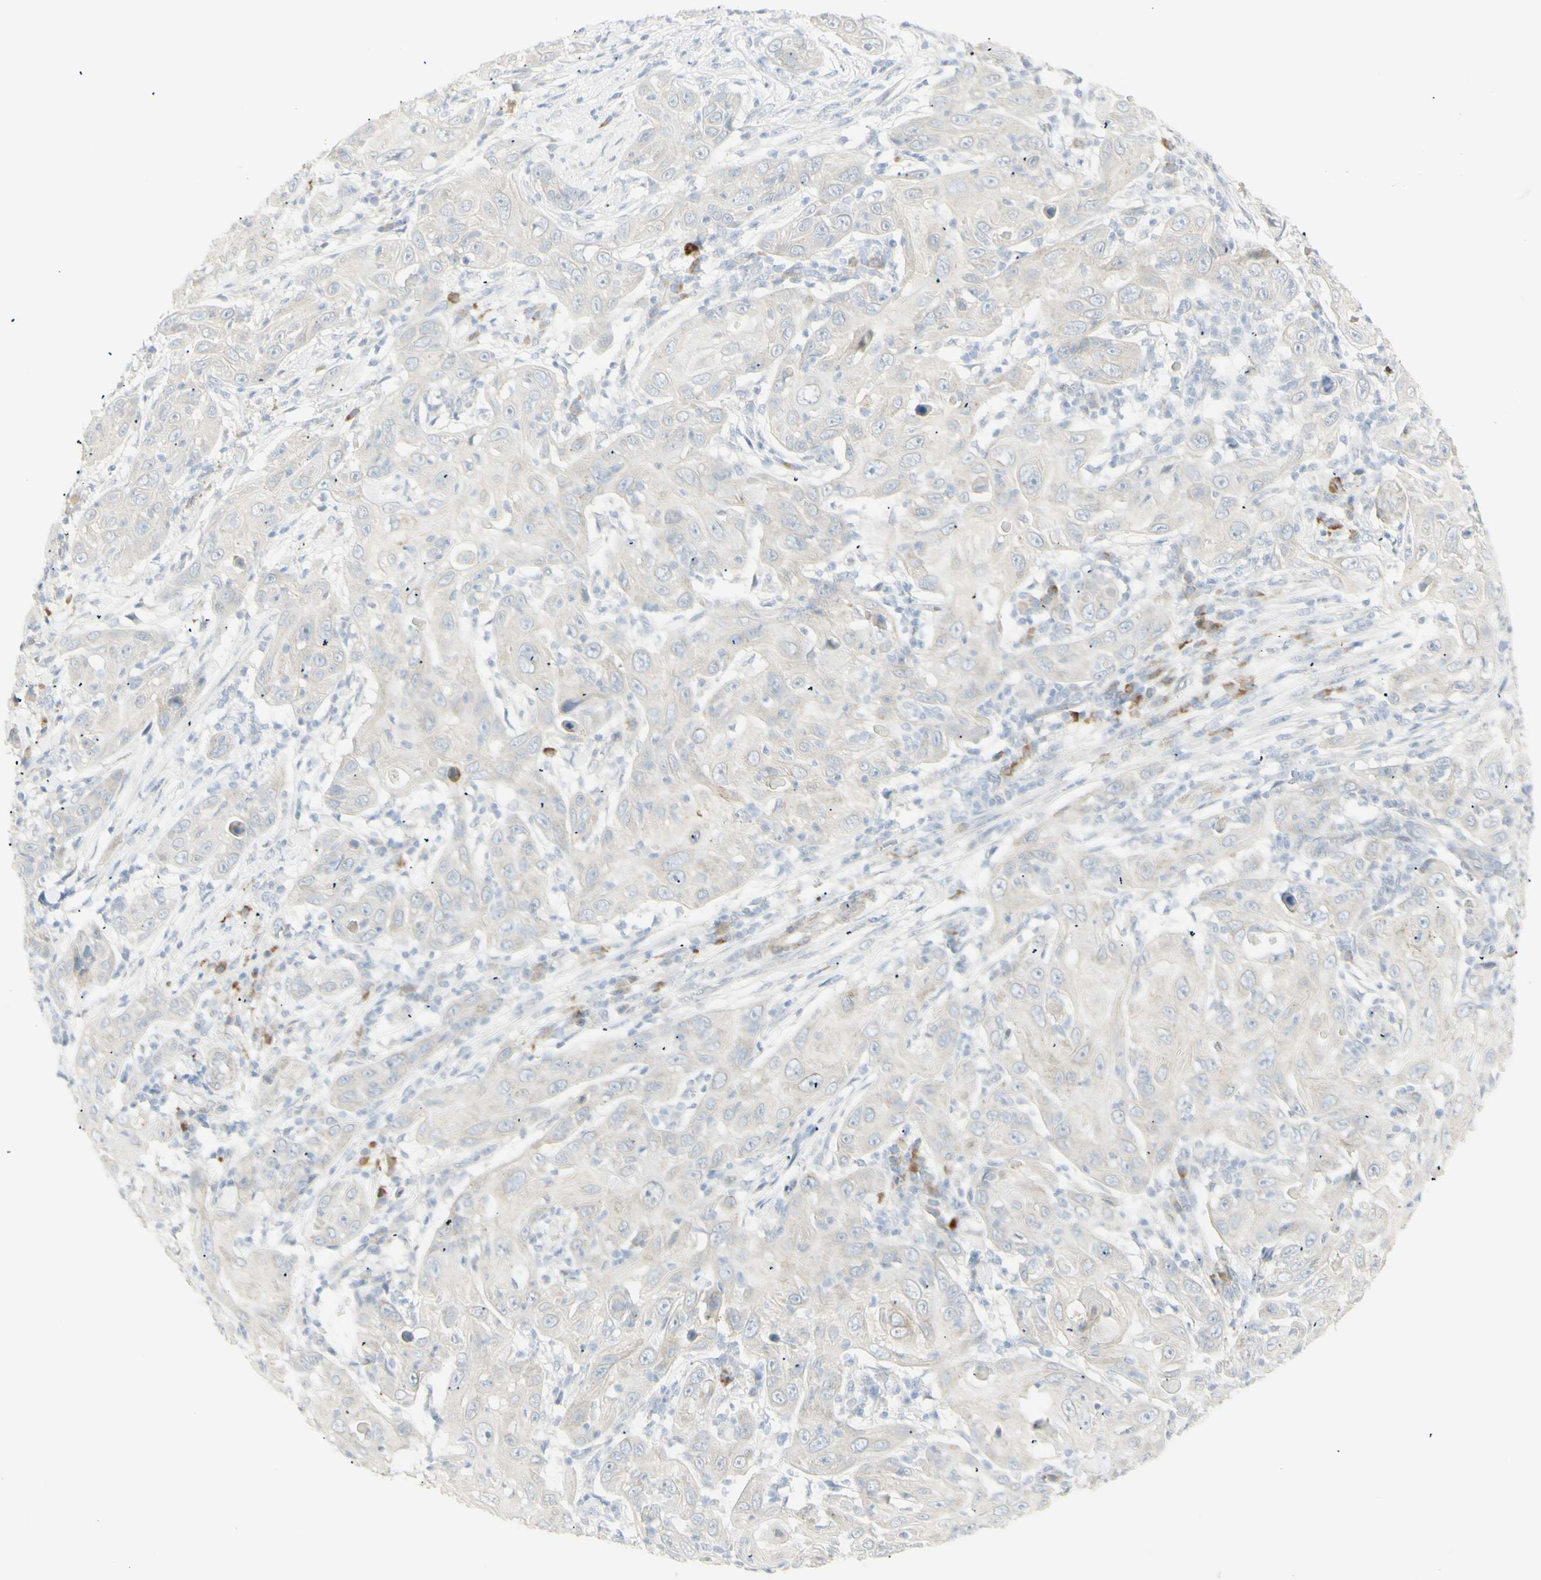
{"staining": {"intensity": "negative", "quantity": "none", "location": "none"}, "tissue": "skin cancer", "cell_type": "Tumor cells", "image_type": "cancer", "snomed": [{"axis": "morphology", "description": "Squamous cell carcinoma, NOS"}, {"axis": "topography", "description": "Skin"}], "caption": "Immunohistochemistry micrograph of skin squamous cell carcinoma stained for a protein (brown), which displays no expression in tumor cells. Brightfield microscopy of immunohistochemistry (IHC) stained with DAB (3,3'-diaminobenzidine) (brown) and hematoxylin (blue), captured at high magnification.", "gene": "NDST4", "patient": {"sex": "female", "age": 88}}